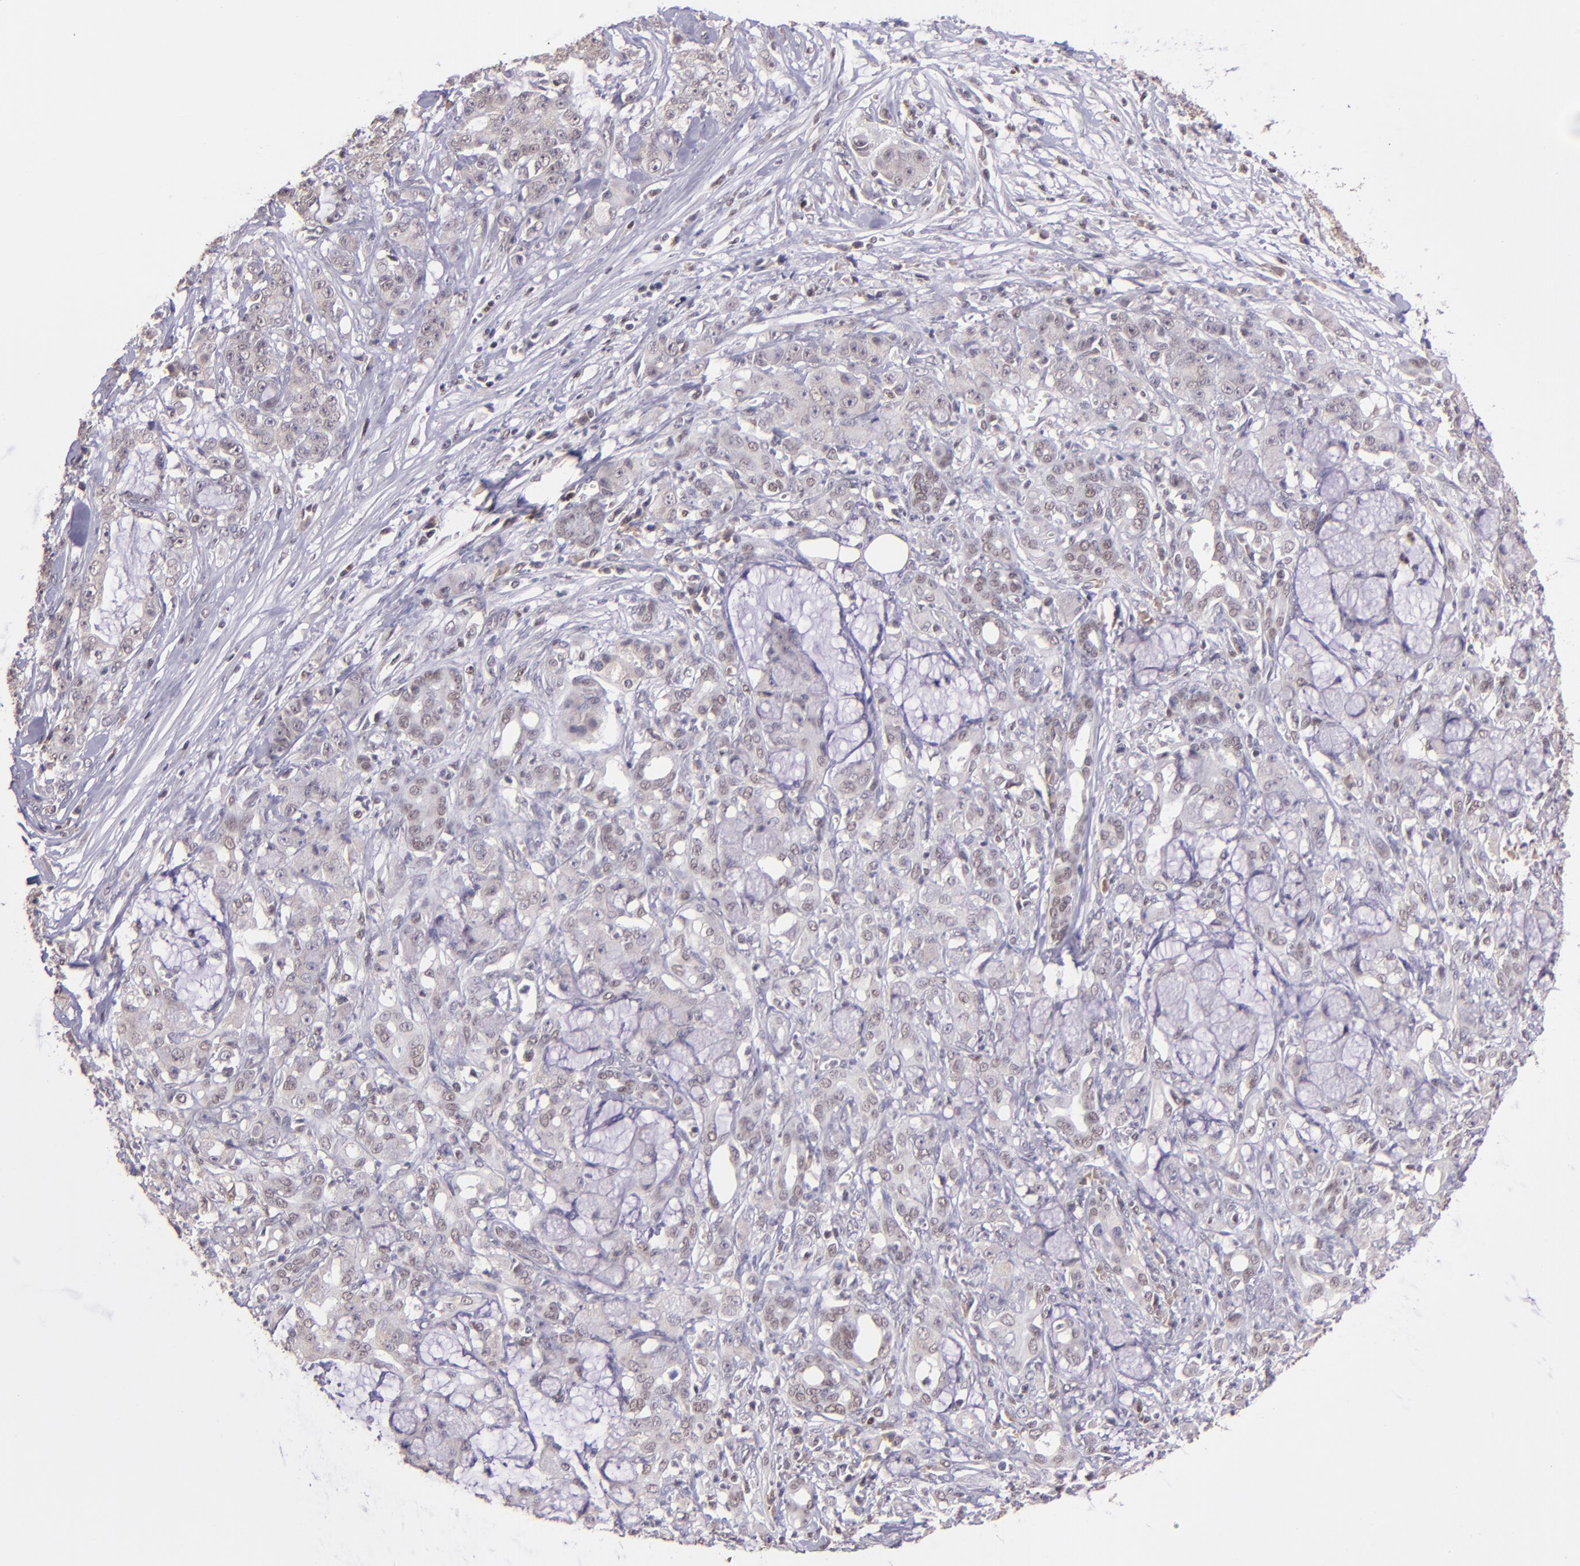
{"staining": {"intensity": "weak", "quantity": ">75%", "location": "nuclear"}, "tissue": "pancreatic cancer", "cell_type": "Tumor cells", "image_type": "cancer", "snomed": [{"axis": "morphology", "description": "Adenocarcinoma, NOS"}, {"axis": "topography", "description": "Pancreas"}], "caption": "There is low levels of weak nuclear staining in tumor cells of pancreatic cancer, as demonstrated by immunohistochemical staining (brown color).", "gene": "ELF1", "patient": {"sex": "female", "age": 73}}